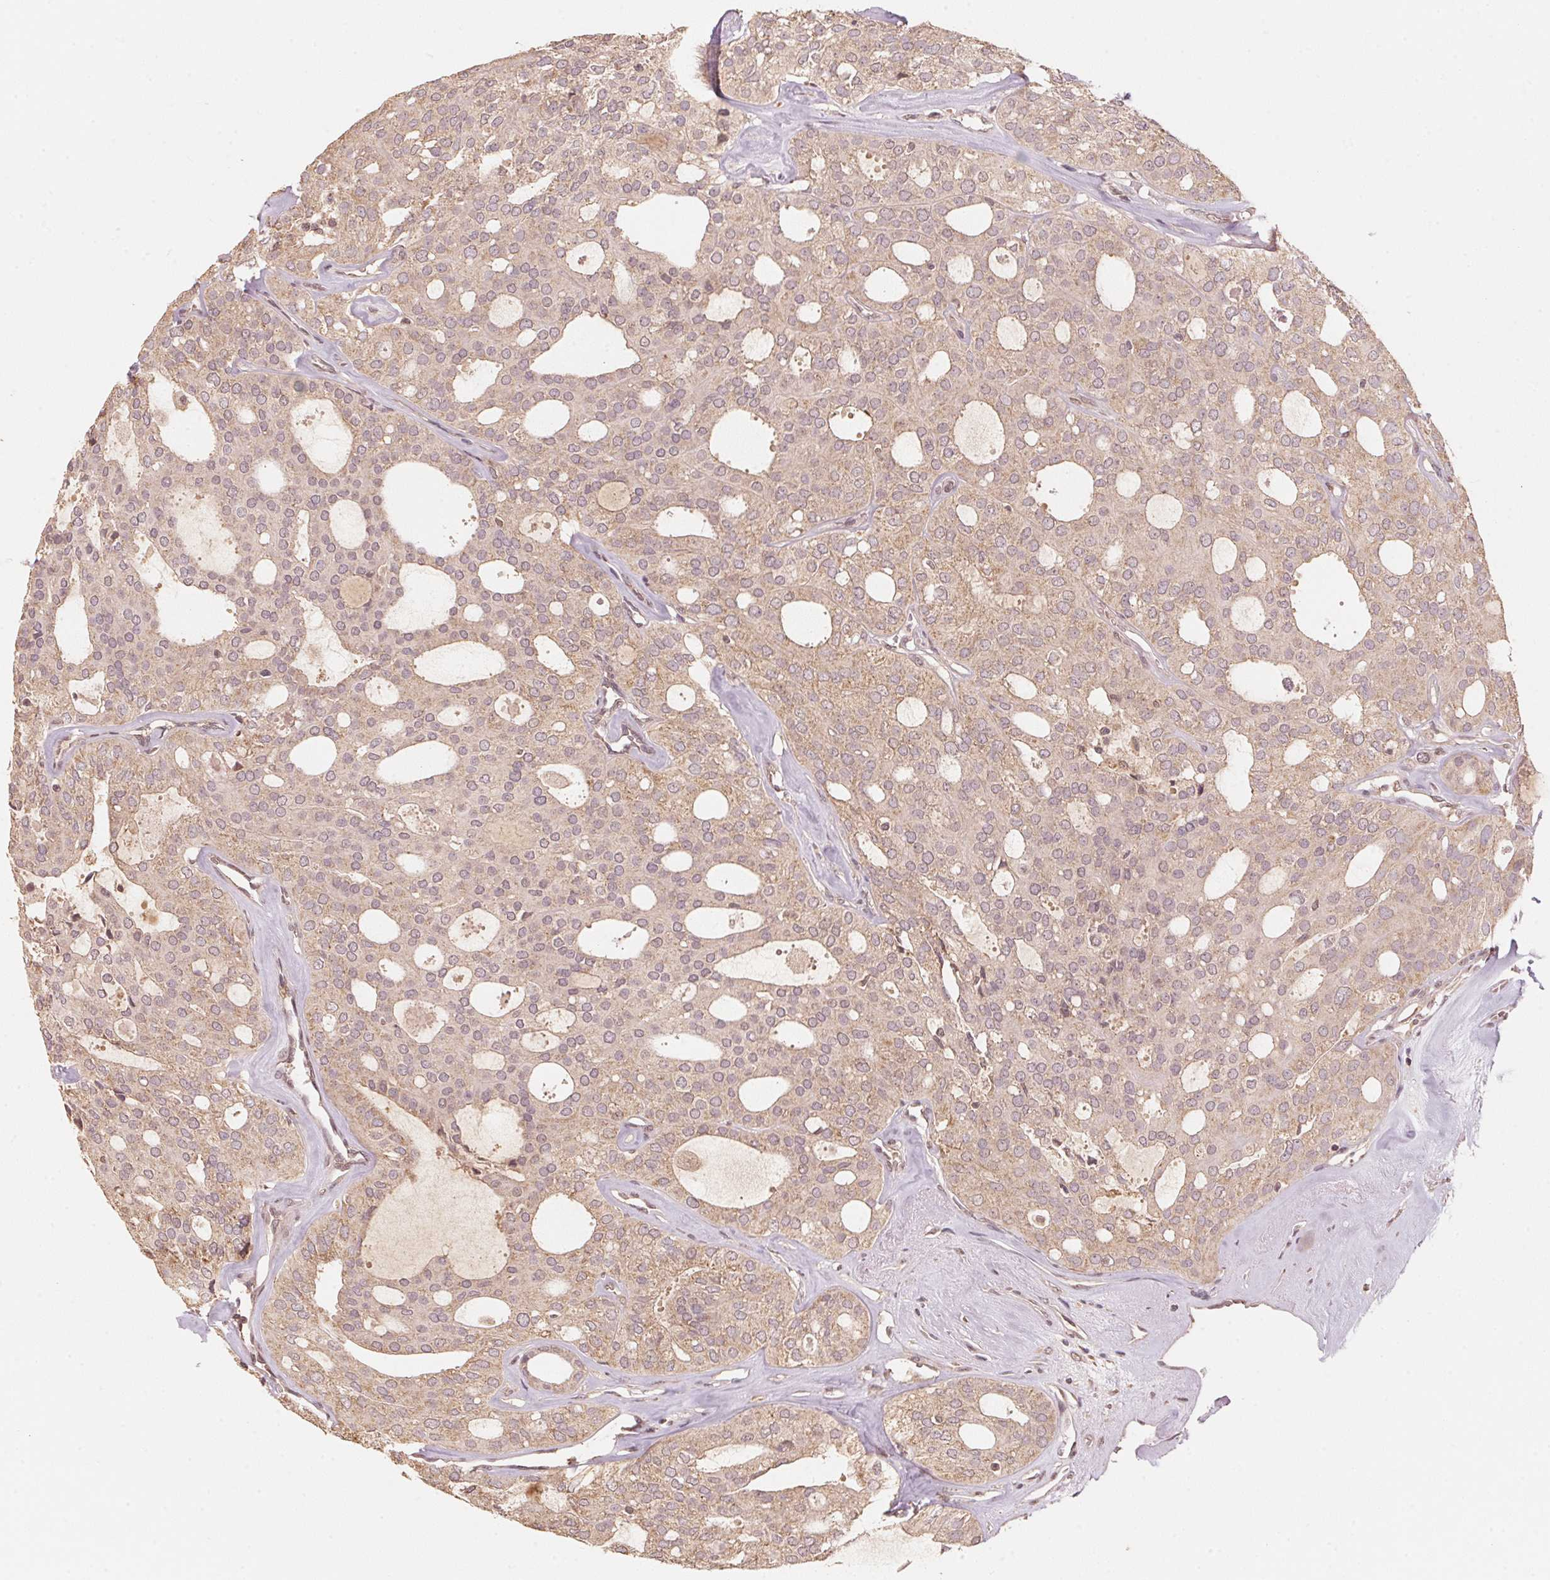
{"staining": {"intensity": "weak", "quantity": ">75%", "location": "cytoplasmic/membranous"}, "tissue": "thyroid cancer", "cell_type": "Tumor cells", "image_type": "cancer", "snomed": [{"axis": "morphology", "description": "Follicular adenoma carcinoma, NOS"}, {"axis": "topography", "description": "Thyroid gland"}], "caption": "Protein staining exhibits weak cytoplasmic/membranous staining in approximately >75% of tumor cells in thyroid cancer.", "gene": "C2orf73", "patient": {"sex": "male", "age": 75}}